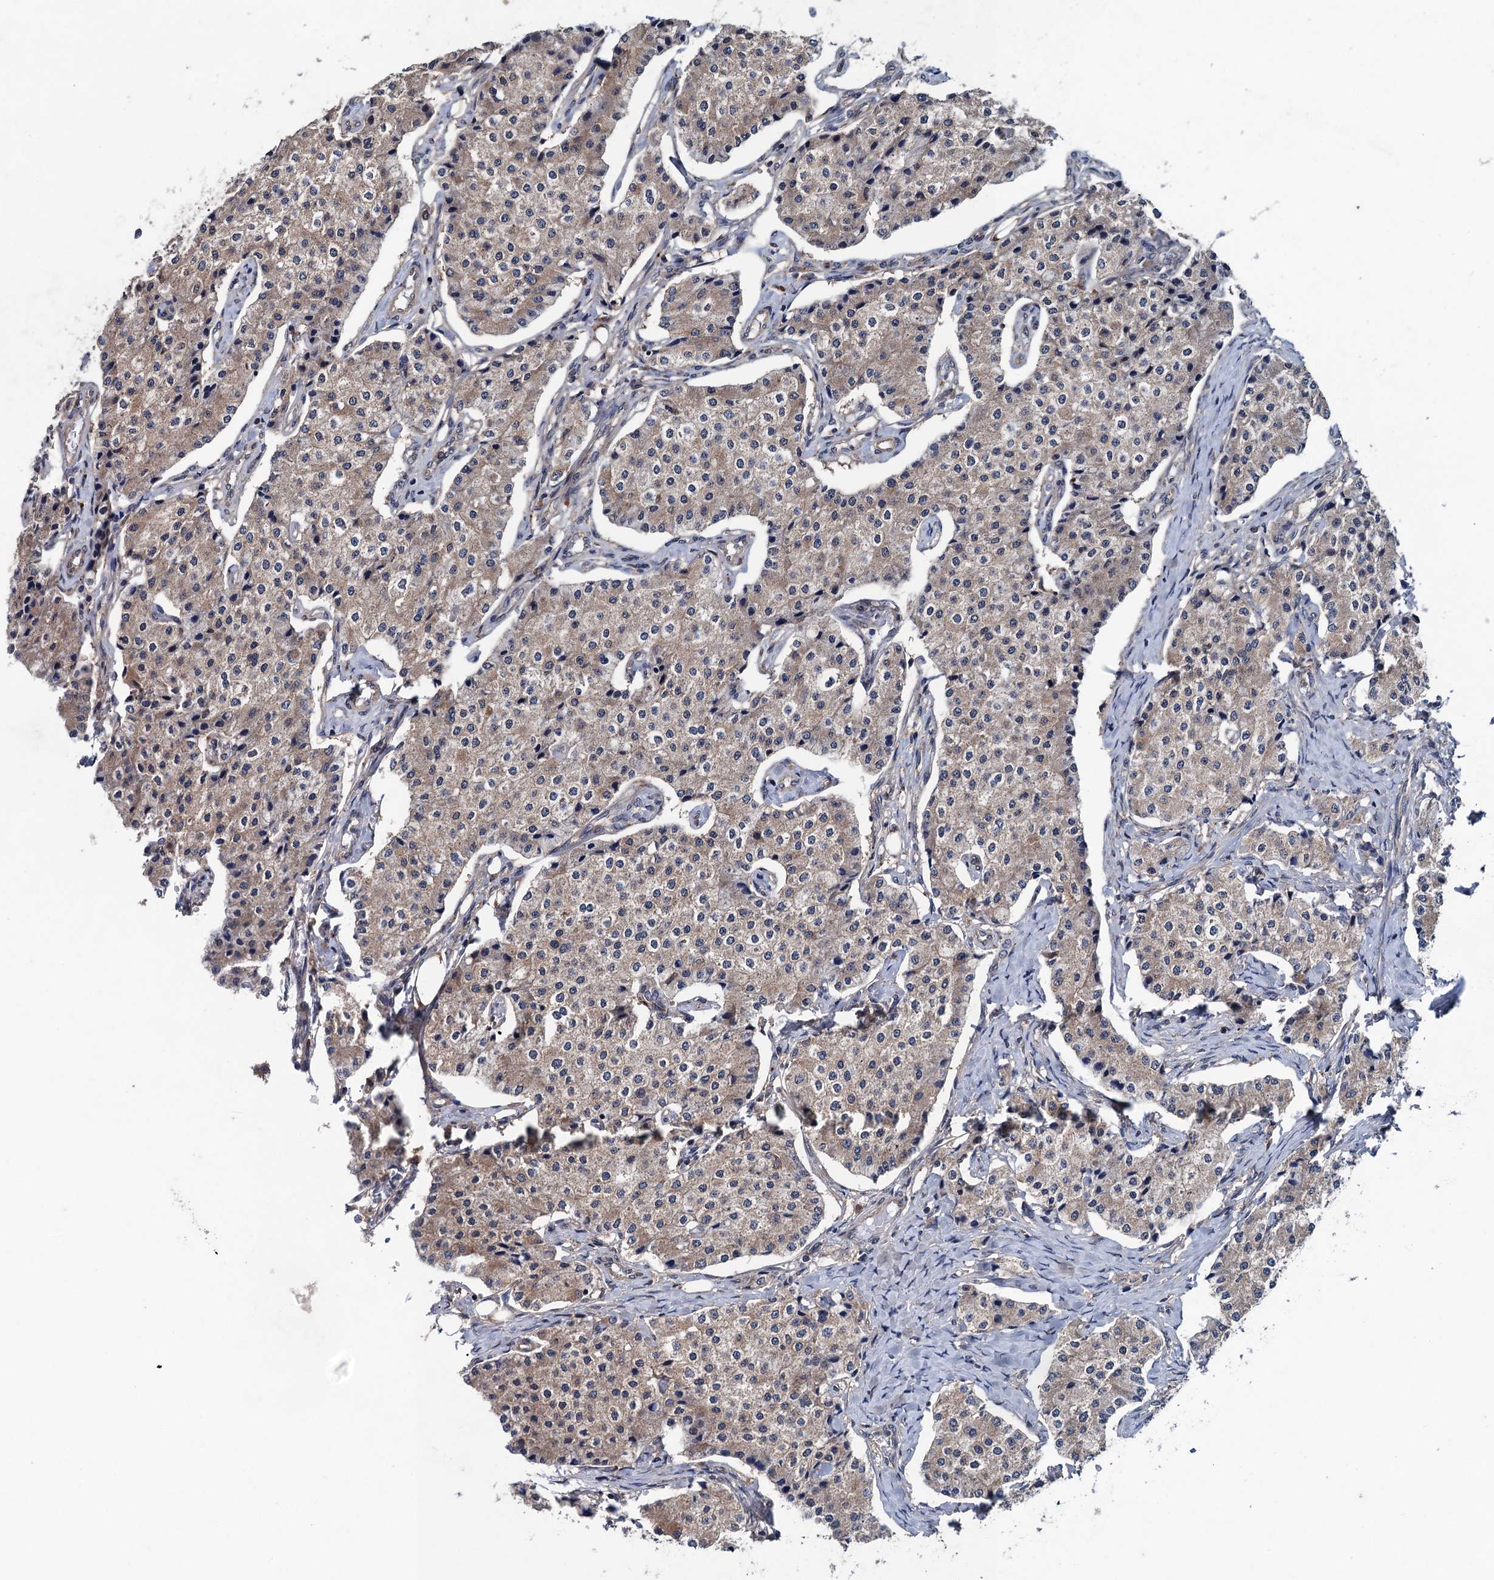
{"staining": {"intensity": "weak", "quantity": ">75%", "location": "cytoplasmic/membranous"}, "tissue": "carcinoid", "cell_type": "Tumor cells", "image_type": "cancer", "snomed": [{"axis": "morphology", "description": "Carcinoid, malignant, NOS"}, {"axis": "topography", "description": "Colon"}], "caption": "A histopathology image showing weak cytoplasmic/membranous expression in approximately >75% of tumor cells in carcinoid (malignant), as visualized by brown immunohistochemical staining.", "gene": "BLTP3B", "patient": {"sex": "female", "age": 52}}